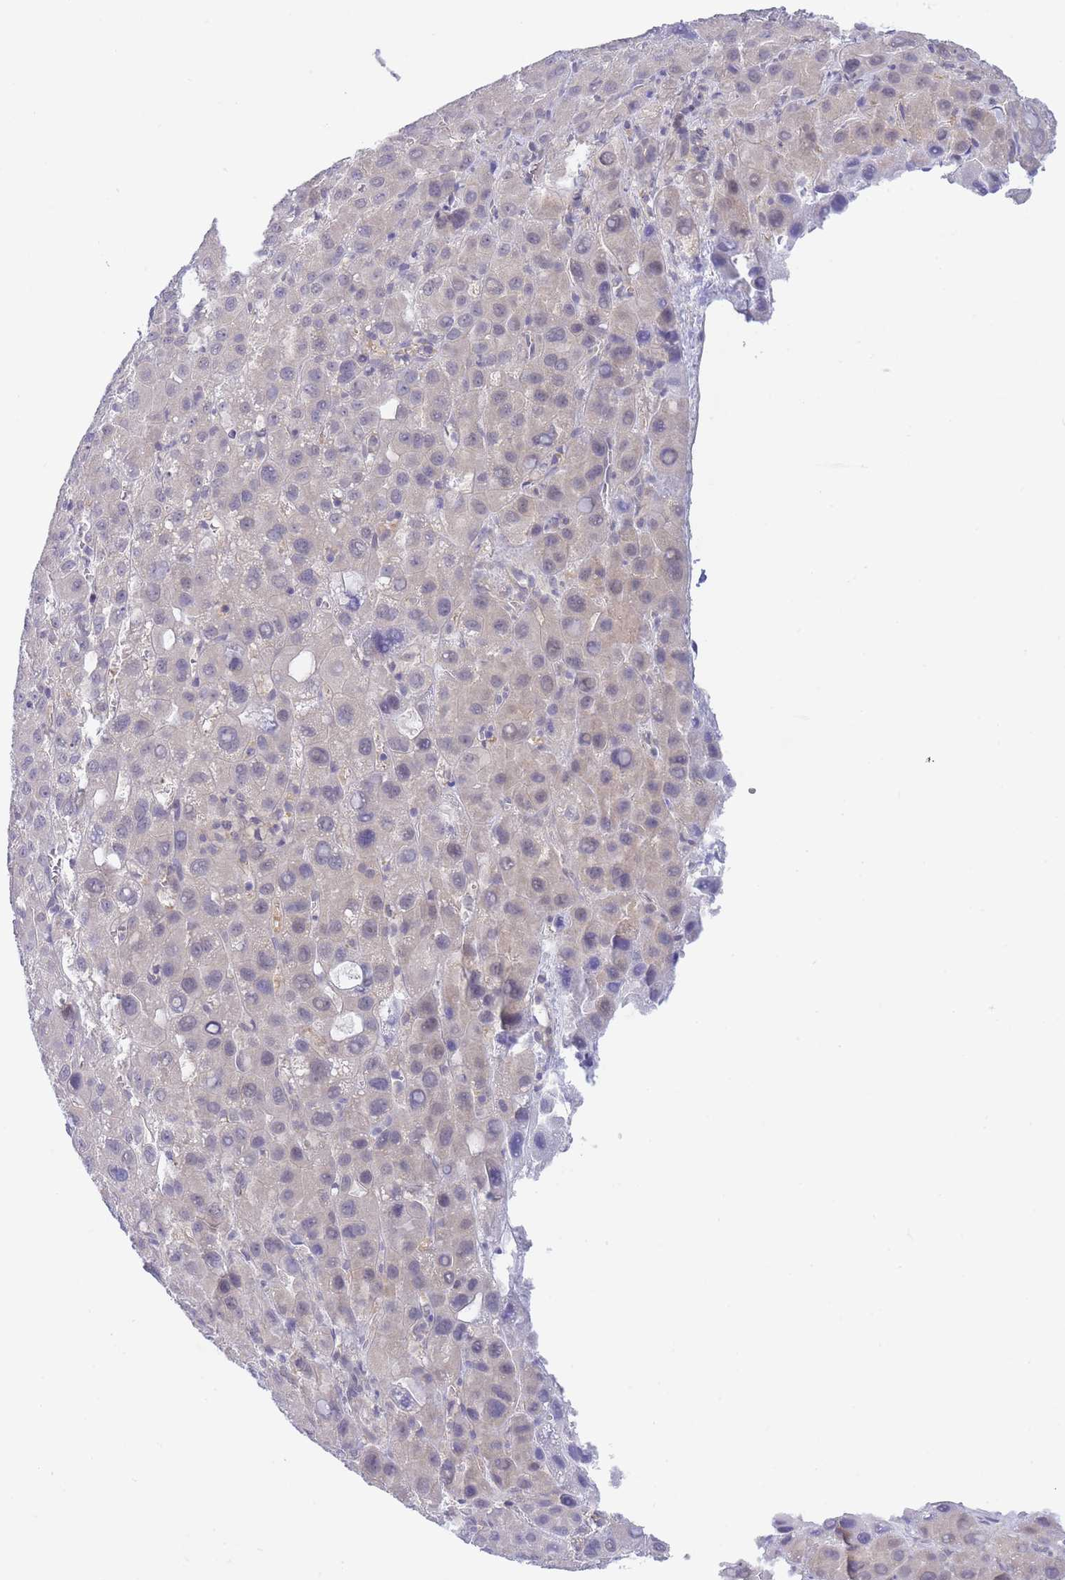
{"staining": {"intensity": "negative", "quantity": "none", "location": "none"}, "tissue": "liver cancer", "cell_type": "Tumor cells", "image_type": "cancer", "snomed": [{"axis": "morphology", "description": "Carcinoma, Hepatocellular, NOS"}, {"axis": "topography", "description": "Liver"}], "caption": "Hepatocellular carcinoma (liver) stained for a protein using immunohistochemistry shows no expression tumor cells.", "gene": "SUGT1", "patient": {"sex": "male", "age": 55}}